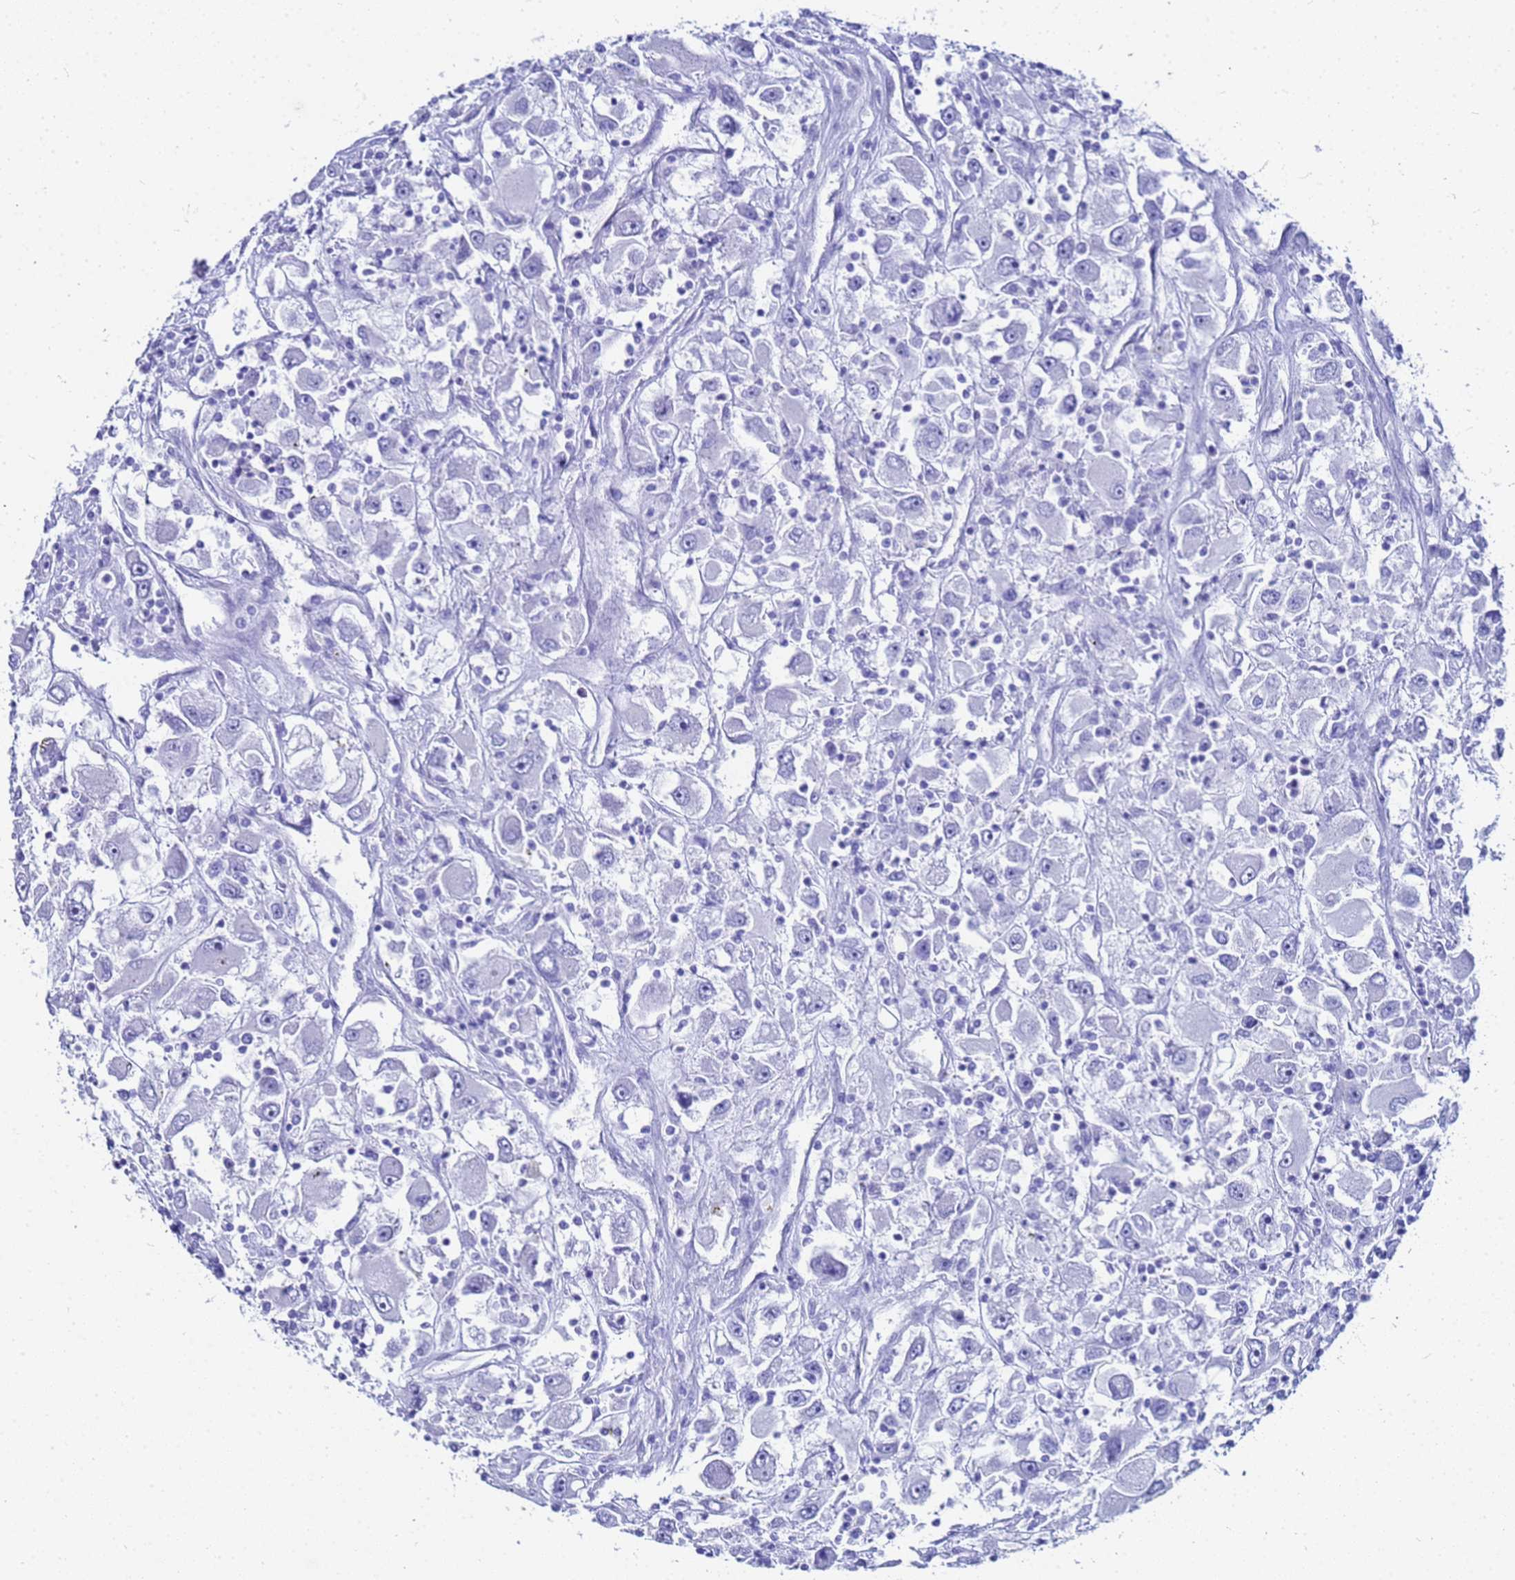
{"staining": {"intensity": "negative", "quantity": "none", "location": "none"}, "tissue": "renal cancer", "cell_type": "Tumor cells", "image_type": "cancer", "snomed": [{"axis": "morphology", "description": "Adenocarcinoma, NOS"}, {"axis": "topography", "description": "Kidney"}], "caption": "DAB immunohistochemical staining of human renal adenocarcinoma shows no significant staining in tumor cells.", "gene": "CKB", "patient": {"sex": "female", "age": 52}}